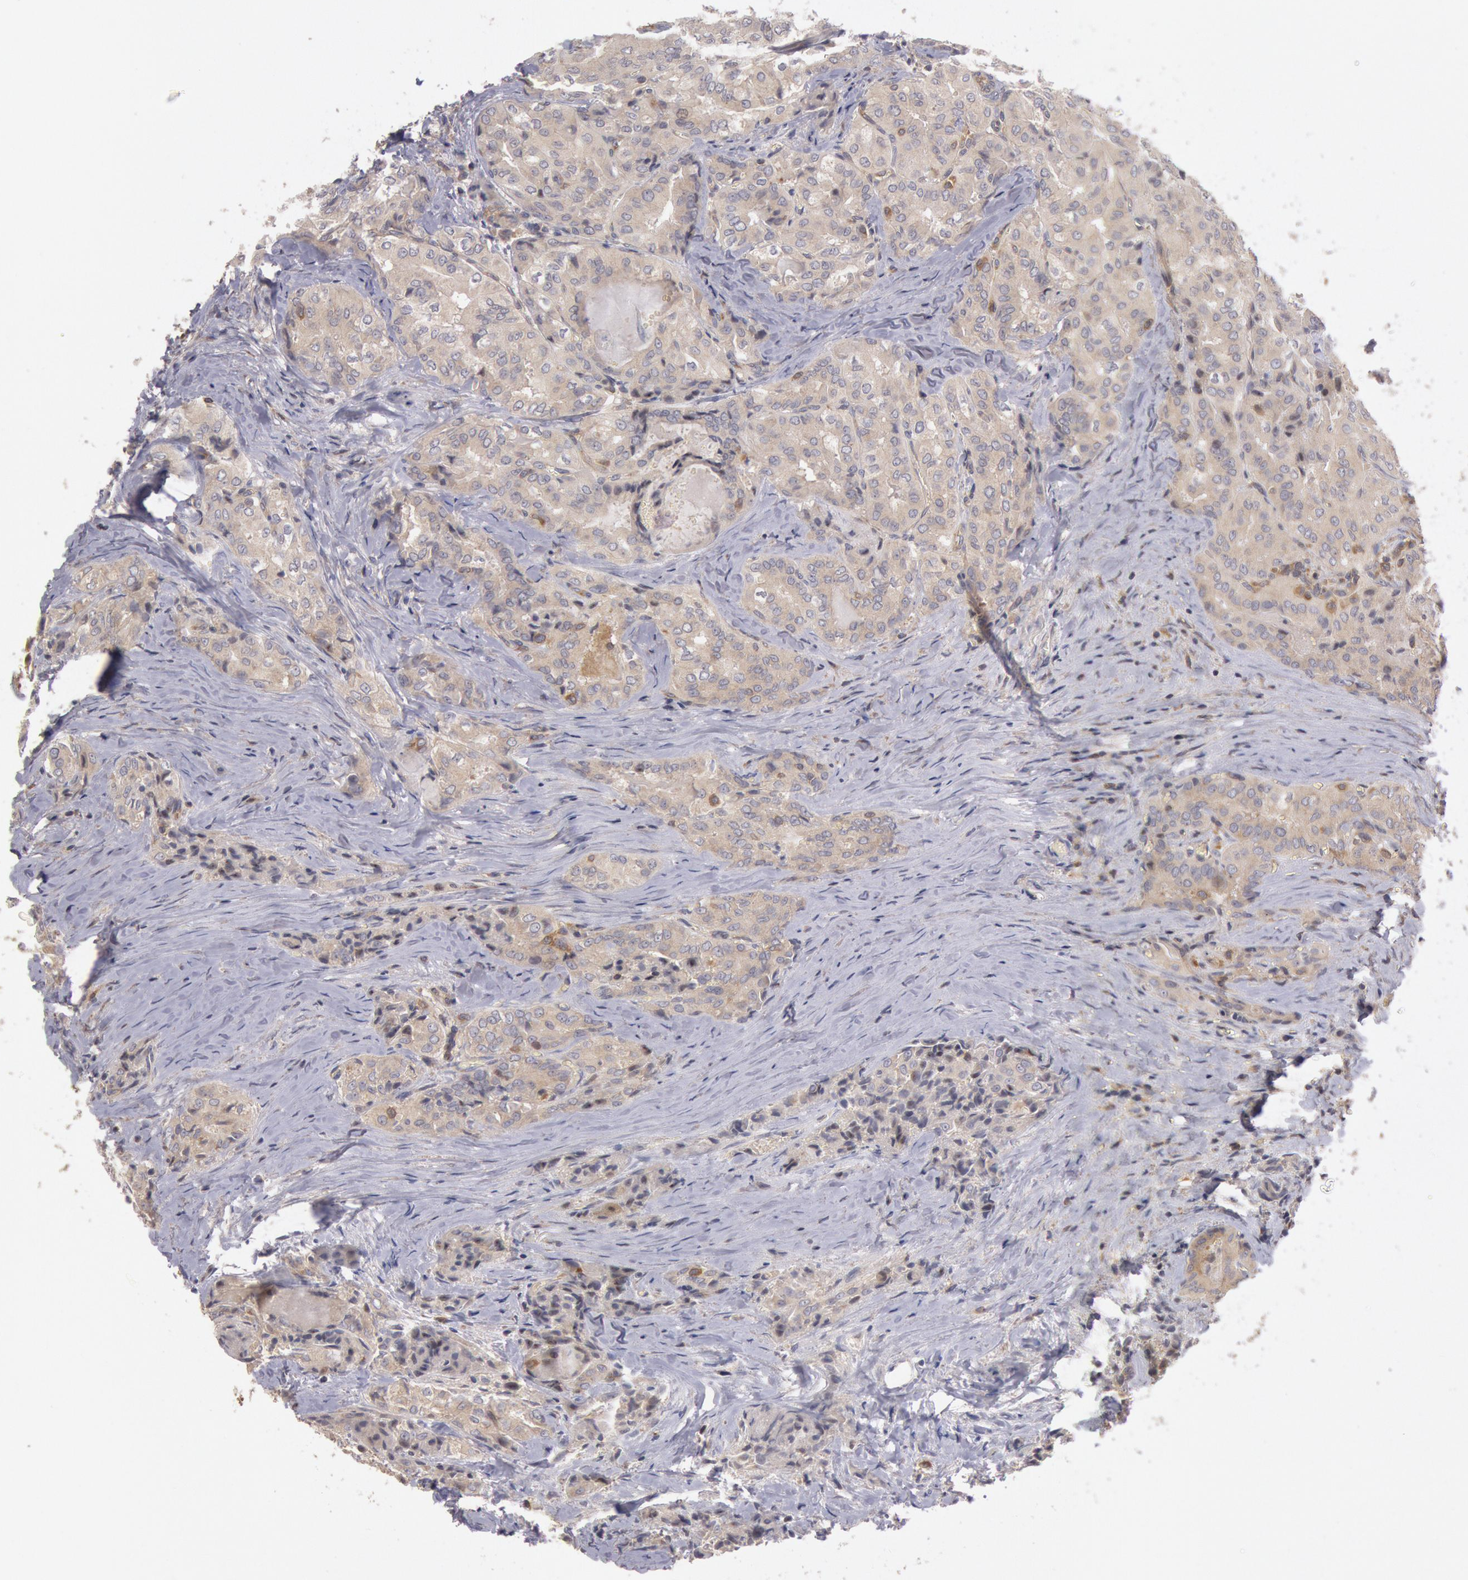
{"staining": {"intensity": "weak", "quantity": "<25%", "location": "cytoplasmic/membranous"}, "tissue": "thyroid cancer", "cell_type": "Tumor cells", "image_type": "cancer", "snomed": [{"axis": "morphology", "description": "Papillary adenocarcinoma, NOS"}, {"axis": "topography", "description": "Thyroid gland"}], "caption": "Tumor cells are negative for protein expression in human thyroid cancer.", "gene": "PIK3R1", "patient": {"sex": "female", "age": 71}}